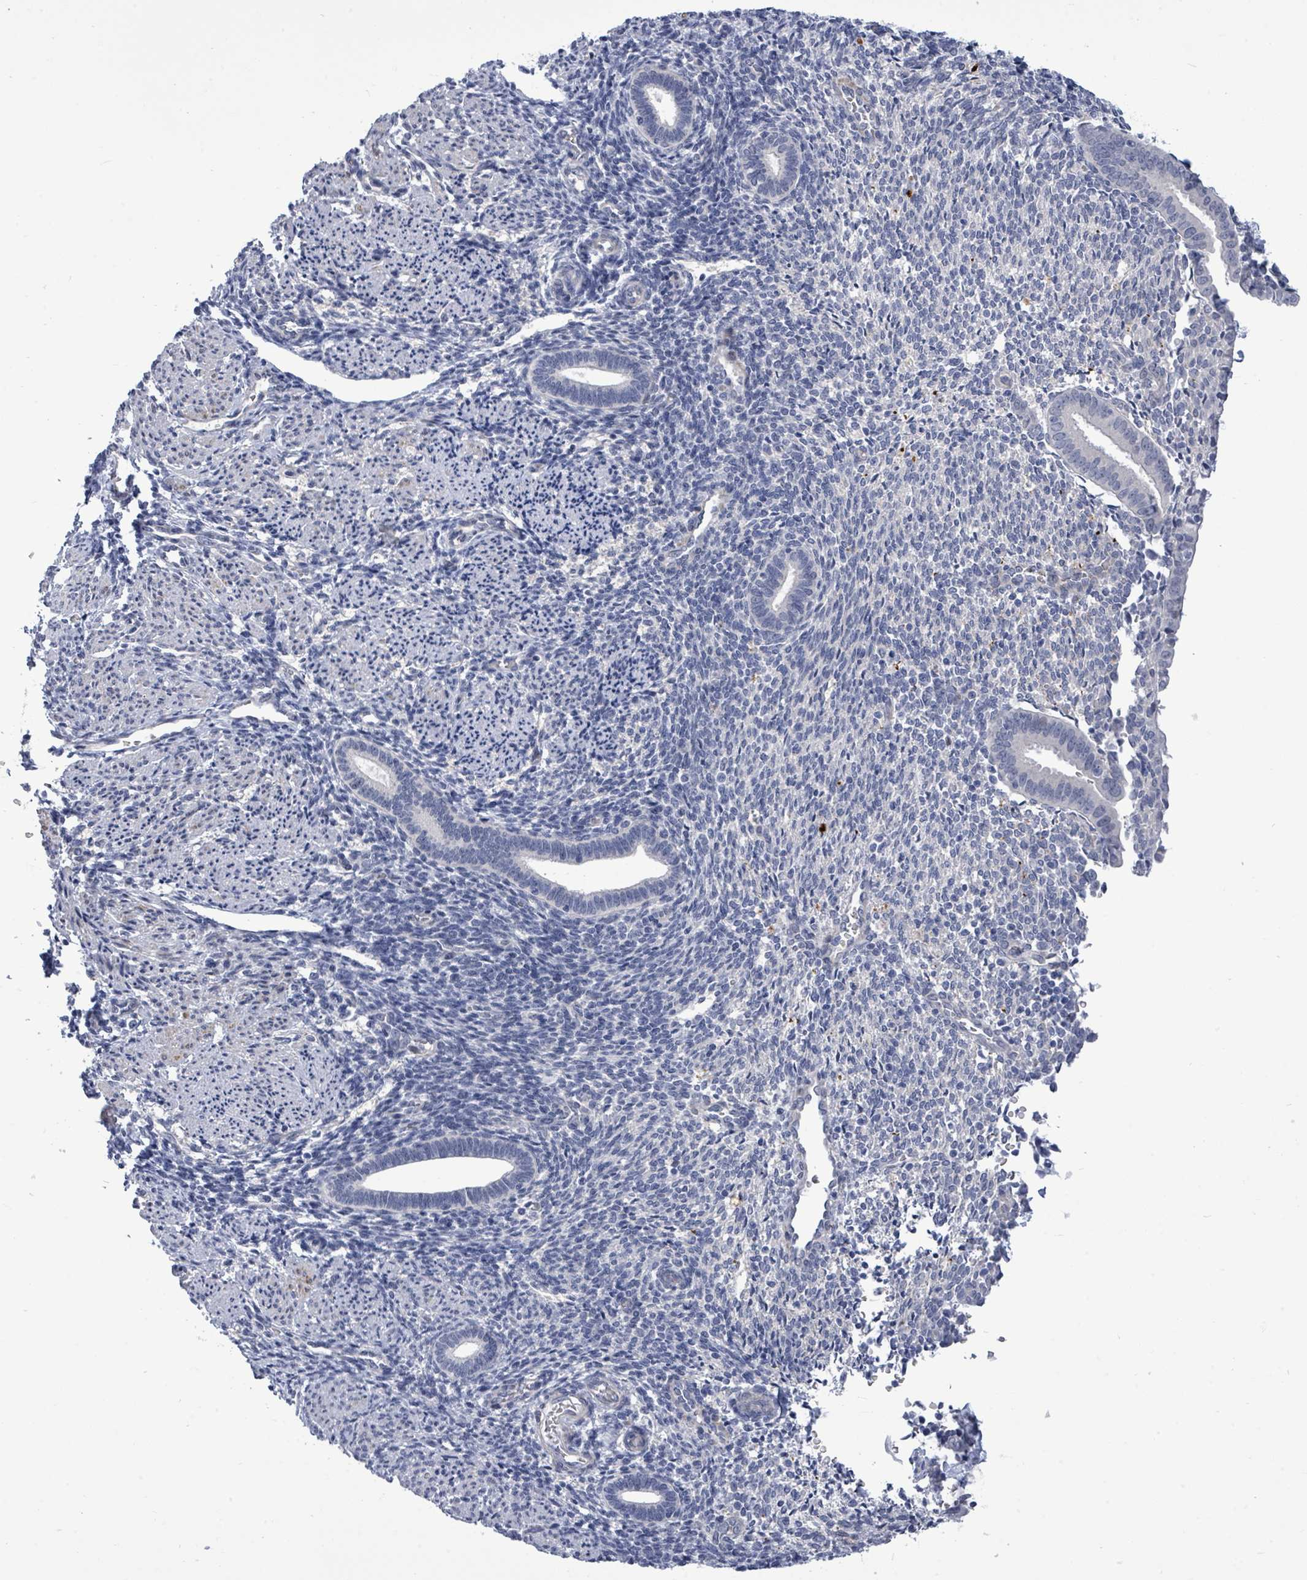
{"staining": {"intensity": "negative", "quantity": "none", "location": "none"}, "tissue": "endometrium", "cell_type": "Cells in endometrial stroma", "image_type": "normal", "snomed": [{"axis": "morphology", "description": "Normal tissue, NOS"}, {"axis": "topography", "description": "Endometrium"}], "caption": "This is an immunohistochemistry (IHC) micrograph of benign endometrium. There is no expression in cells in endometrial stroma.", "gene": "CT45A10", "patient": {"sex": "female", "age": 32}}